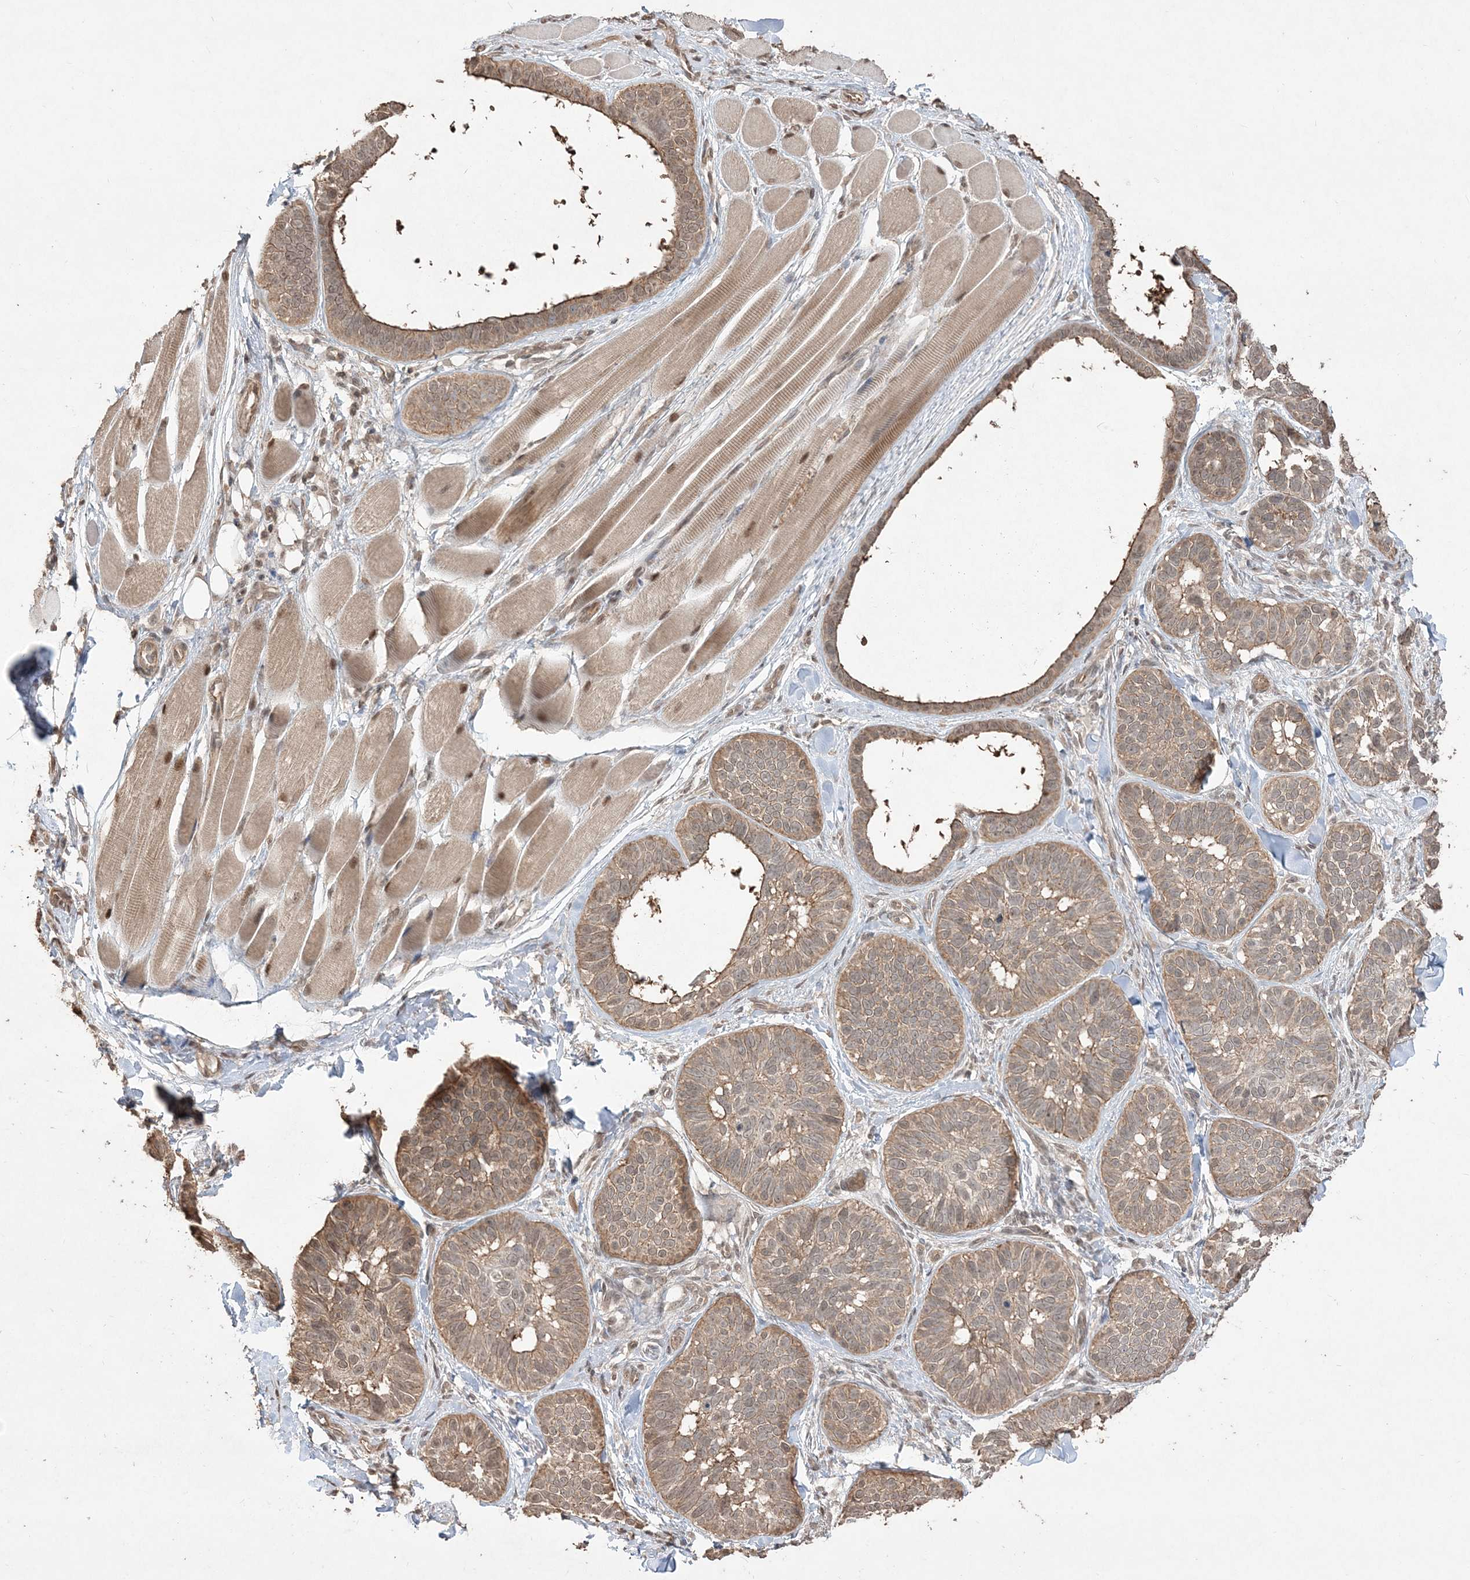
{"staining": {"intensity": "weak", "quantity": ">75%", "location": "cytoplasmic/membranous"}, "tissue": "skin cancer", "cell_type": "Tumor cells", "image_type": "cancer", "snomed": [{"axis": "morphology", "description": "Basal cell carcinoma"}, {"axis": "topography", "description": "Skin"}], "caption": "Immunohistochemical staining of skin cancer (basal cell carcinoma) exhibits low levels of weak cytoplasmic/membranous protein staining in about >75% of tumor cells. Nuclei are stained in blue.", "gene": "EHHADH", "patient": {"sex": "male", "age": 62}}